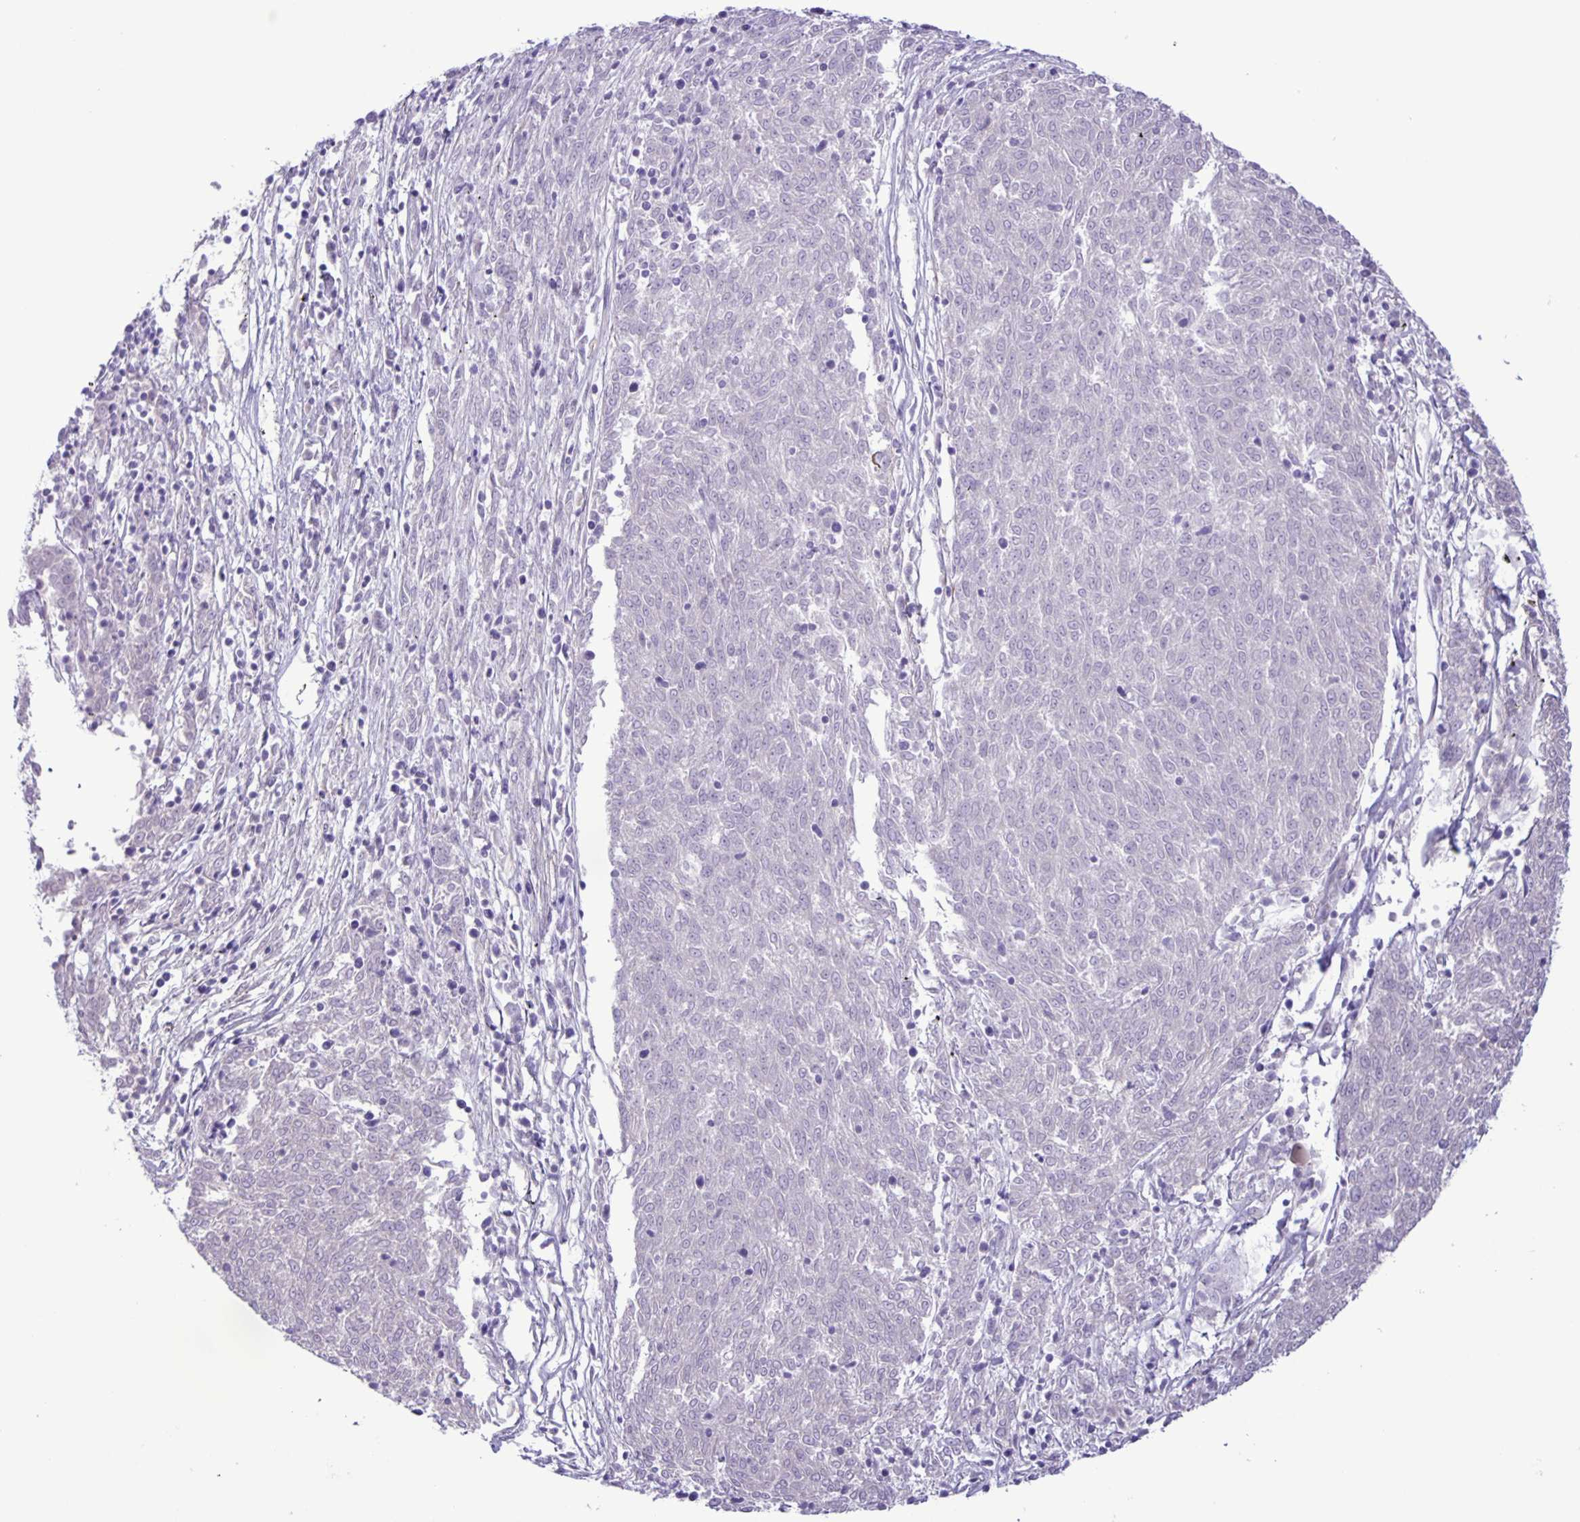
{"staining": {"intensity": "negative", "quantity": "none", "location": "none"}, "tissue": "melanoma", "cell_type": "Tumor cells", "image_type": "cancer", "snomed": [{"axis": "morphology", "description": "Malignant melanoma, NOS"}, {"axis": "topography", "description": "Skin"}], "caption": "Histopathology image shows no significant protein expression in tumor cells of malignant melanoma. (Brightfield microscopy of DAB (3,3'-diaminobenzidine) immunohistochemistry at high magnification).", "gene": "ADCK1", "patient": {"sex": "female", "age": 72}}